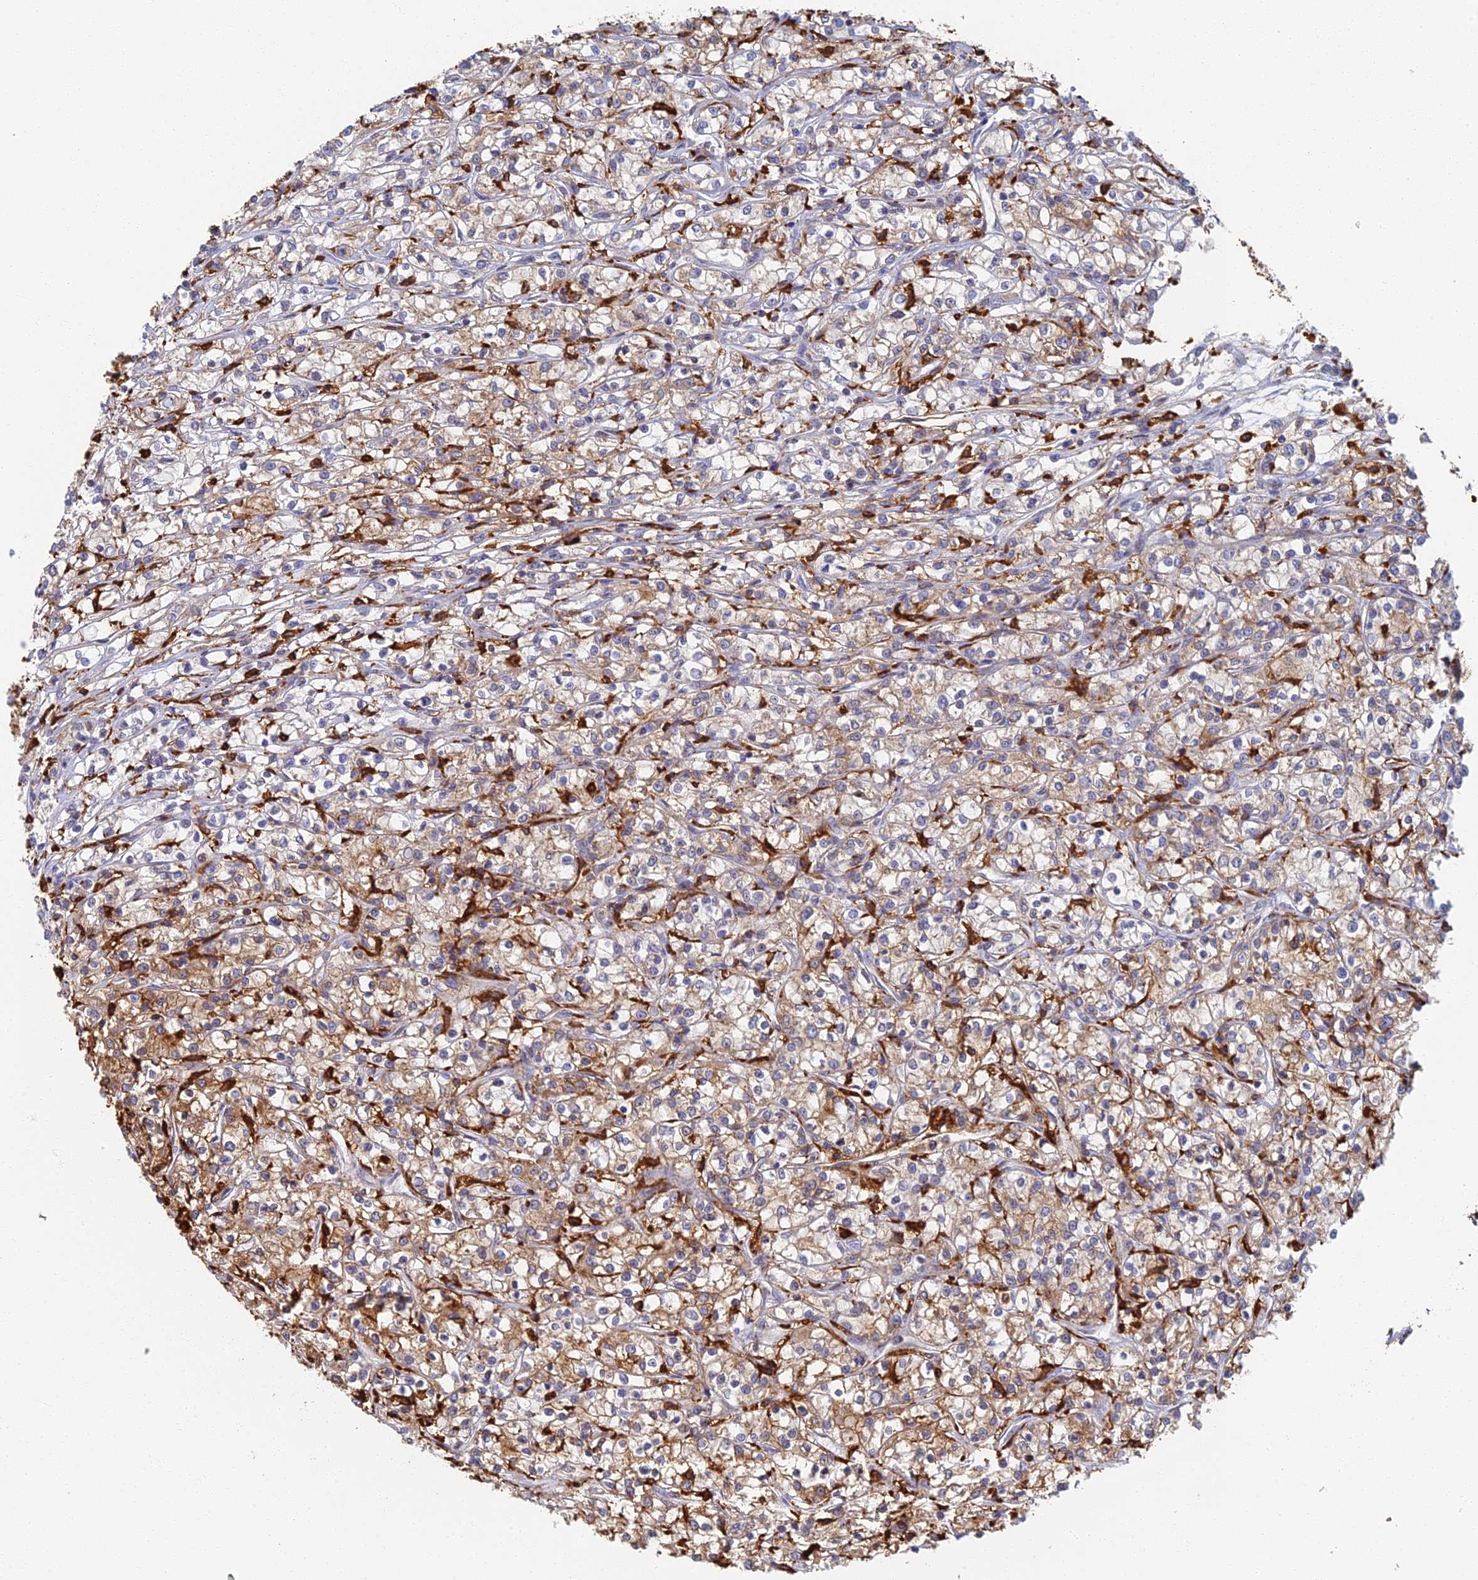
{"staining": {"intensity": "moderate", "quantity": "25%-75%", "location": "cytoplasmic/membranous"}, "tissue": "renal cancer", "cell_type": "Tumor cells", "image_type": "cancer", "snomed": [{"axis": "morphology", "description": "Adenocarcinoma, NOS"}, {"axis": "topography", "description": "Kidney"}], "caption": "Moderate cytoplasmic/membranous protein positivity is present in approximately 25%-75% of tumor cells in renal cancer (adenocarcinoma).", "gene": "GPATCH1", "patient": {"sex": "female", "age": 59}}